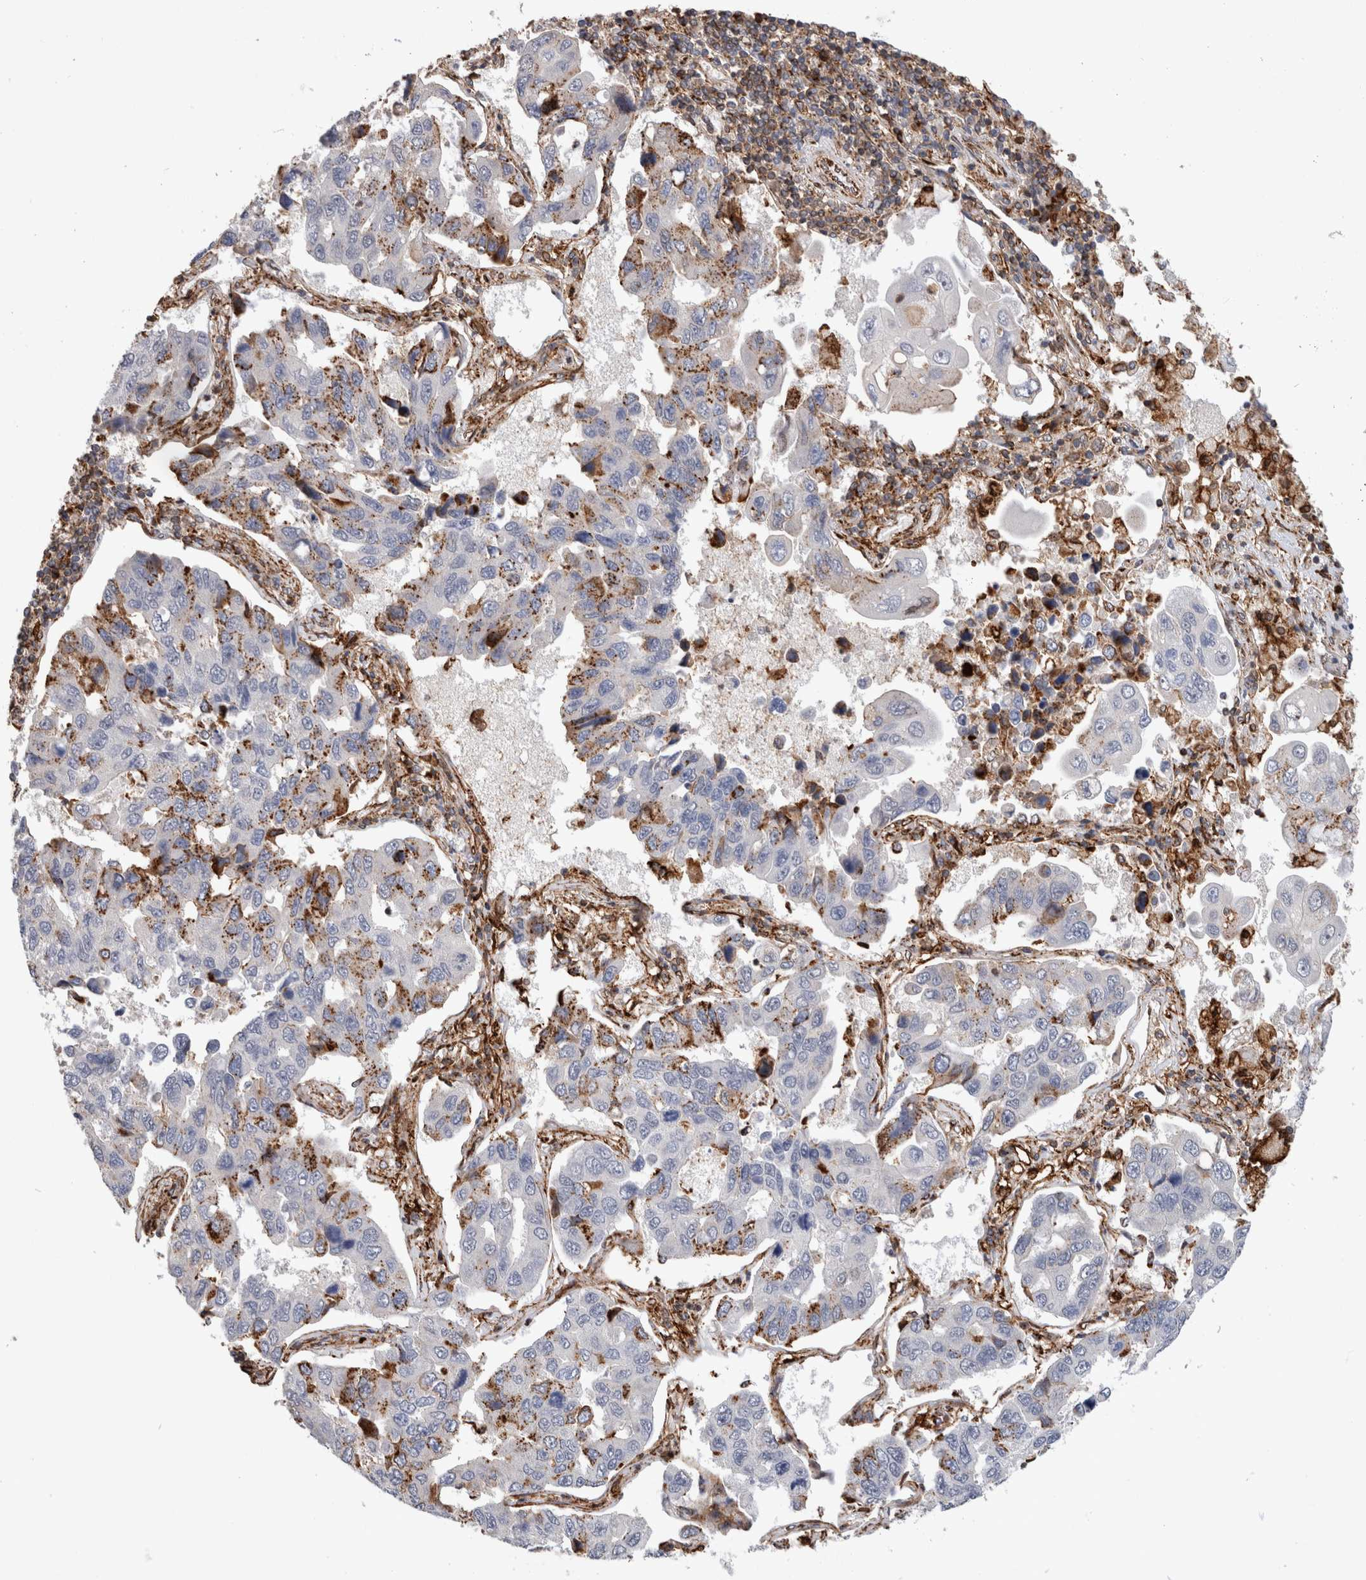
{"staining": {"intensity": "moderate", "quantity": "25%-75%", "location": "cytoplasmic/membranous"}, "tissue": "lung cancer", "cell_type": "Tumor cells", "image_type": "cancer", "snomed": [{"axis": "morphology", "description": "Adenocarcinoma, NOS"}, {"axis": "topography", "description": "Lung"}], "caption": "Immunohistochemical staining of lung adenocarcinoma reveals medium levels of moderate cytoplasmic/membranous protein expression in approximately 25%-75% of tumor cells. Nuclei are stained in blue.", "gene": "CCDC88B", "patient": {"sex": "male", "age": 64}}